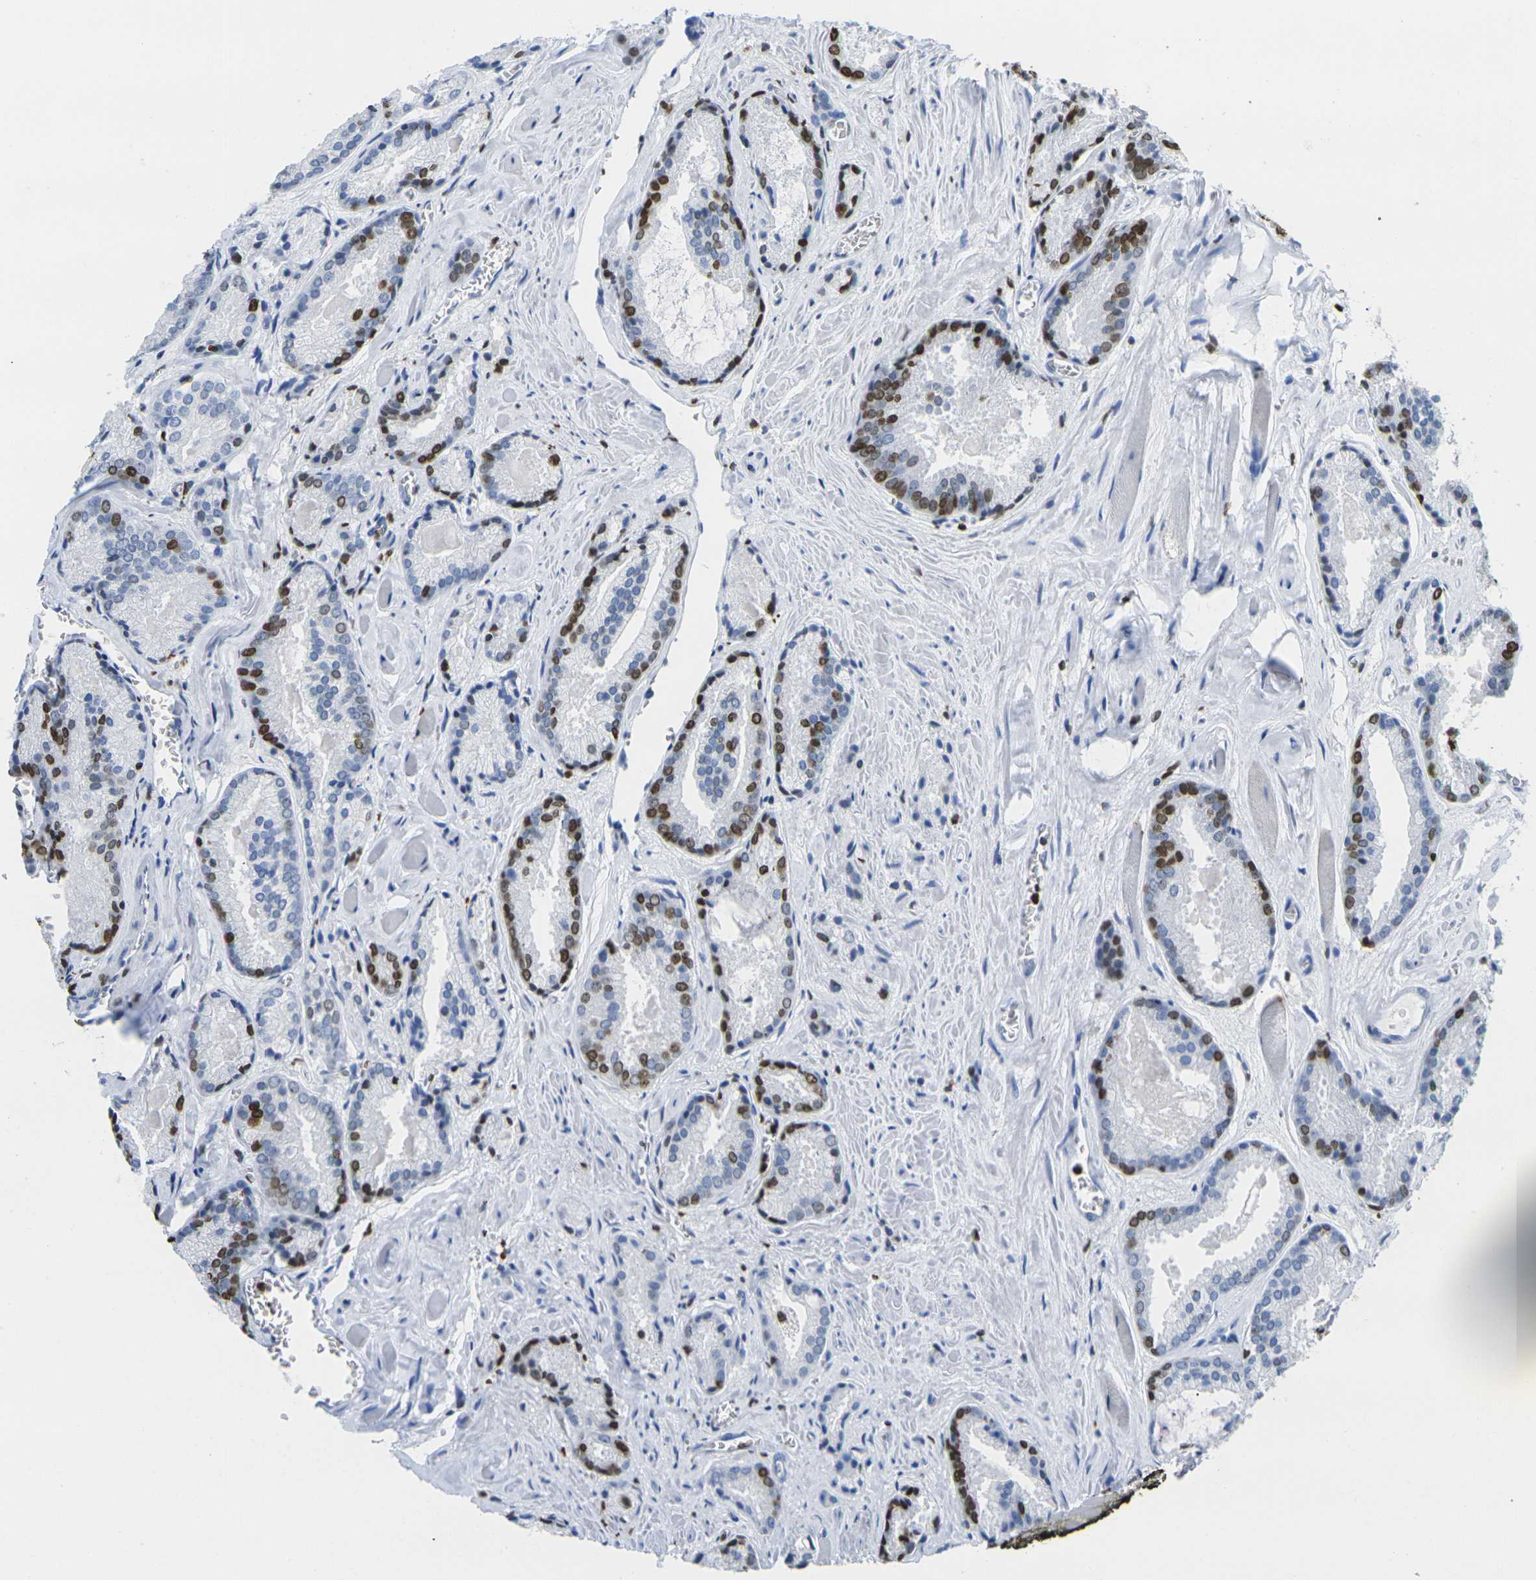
{"staining": {"intensity": "strong", "quantity": "25%-75%", "location": "nuclear"}, "tissue": "prostate cancer", "cell_type": "Tumor cells", "image_type": "cancer", "snomed": [{"axis": "morphology", "description": "Adenocarcinoma, Low grade"}, {"axis": "topography", "description": "Prostate"}], "caption": "Immunohistochemical staining of human prostate adenocarcinoma (low-grade) displays high levels of strong nuclear expression in approximately 25%-75% of tumor cells. The protein is stained brown, and the nuclei are stained in blue (DAB IHC with brightfield microscopy, high magnification).", "gene": "DRAXIN", "patient": {"sex": "male", "age": 64}}